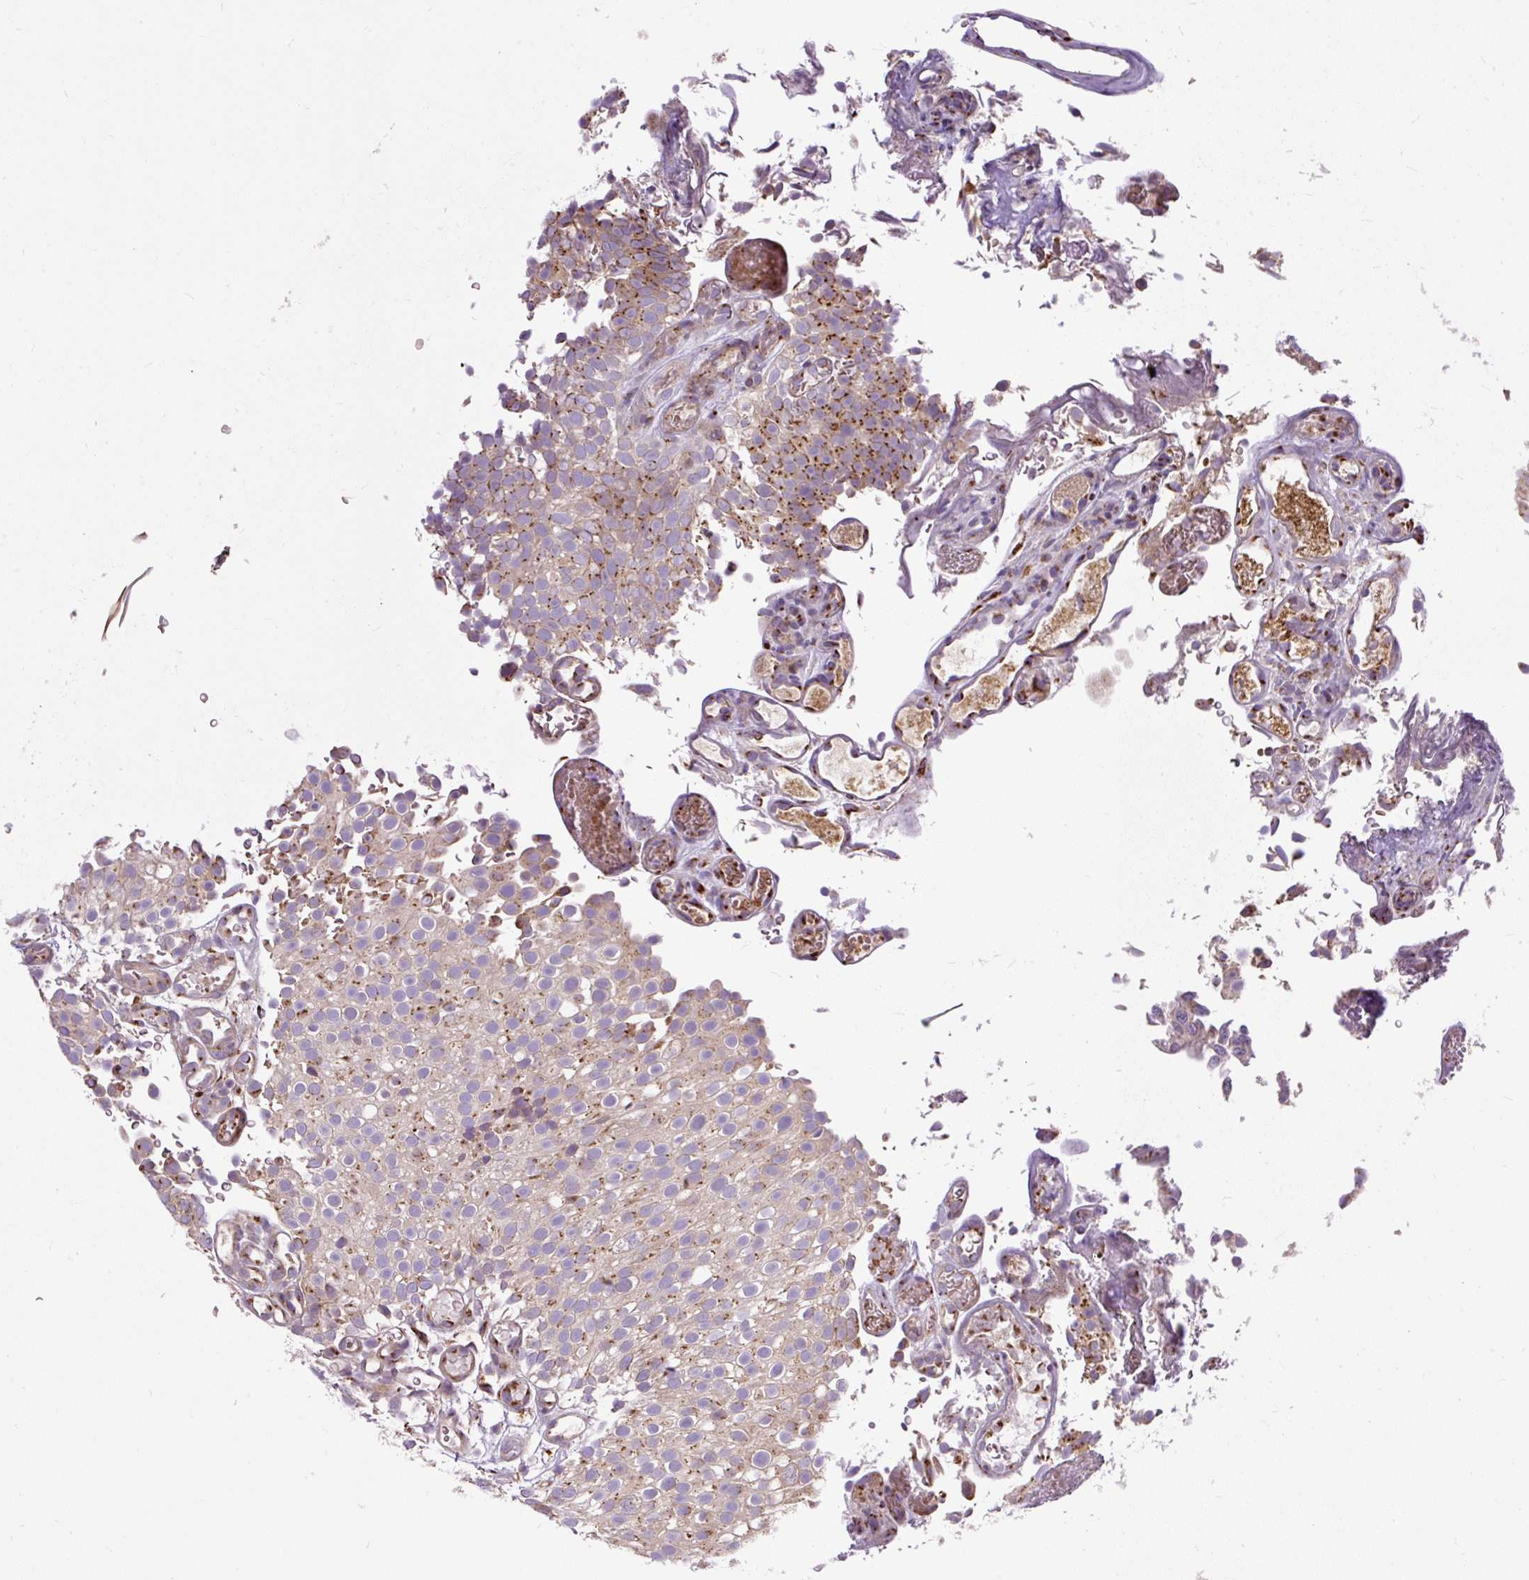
{"staining": {"intensity": "moderate", "quantity": "25%-75%", "location": "cytoplasmic/membranous"}, "tissue": "urothelial cancer", "cell_type": "Tumor cells", "image_type": "cancer", "snomed": [{"axis": "morphology", "description": "Urothelial carcinoma, Low grade"}, {"axis": "topography", "description": "Urinary bladder"}], "caption": "Immunohistochemical staining of human low-grade urothelial carcinoma displays medium levels of moderate cytoplasmic/membranous protein expression in approximately 25%-75% of tumor cells.", "gene": "MSMP", "patient": {"sex": "male", "age": 78}}